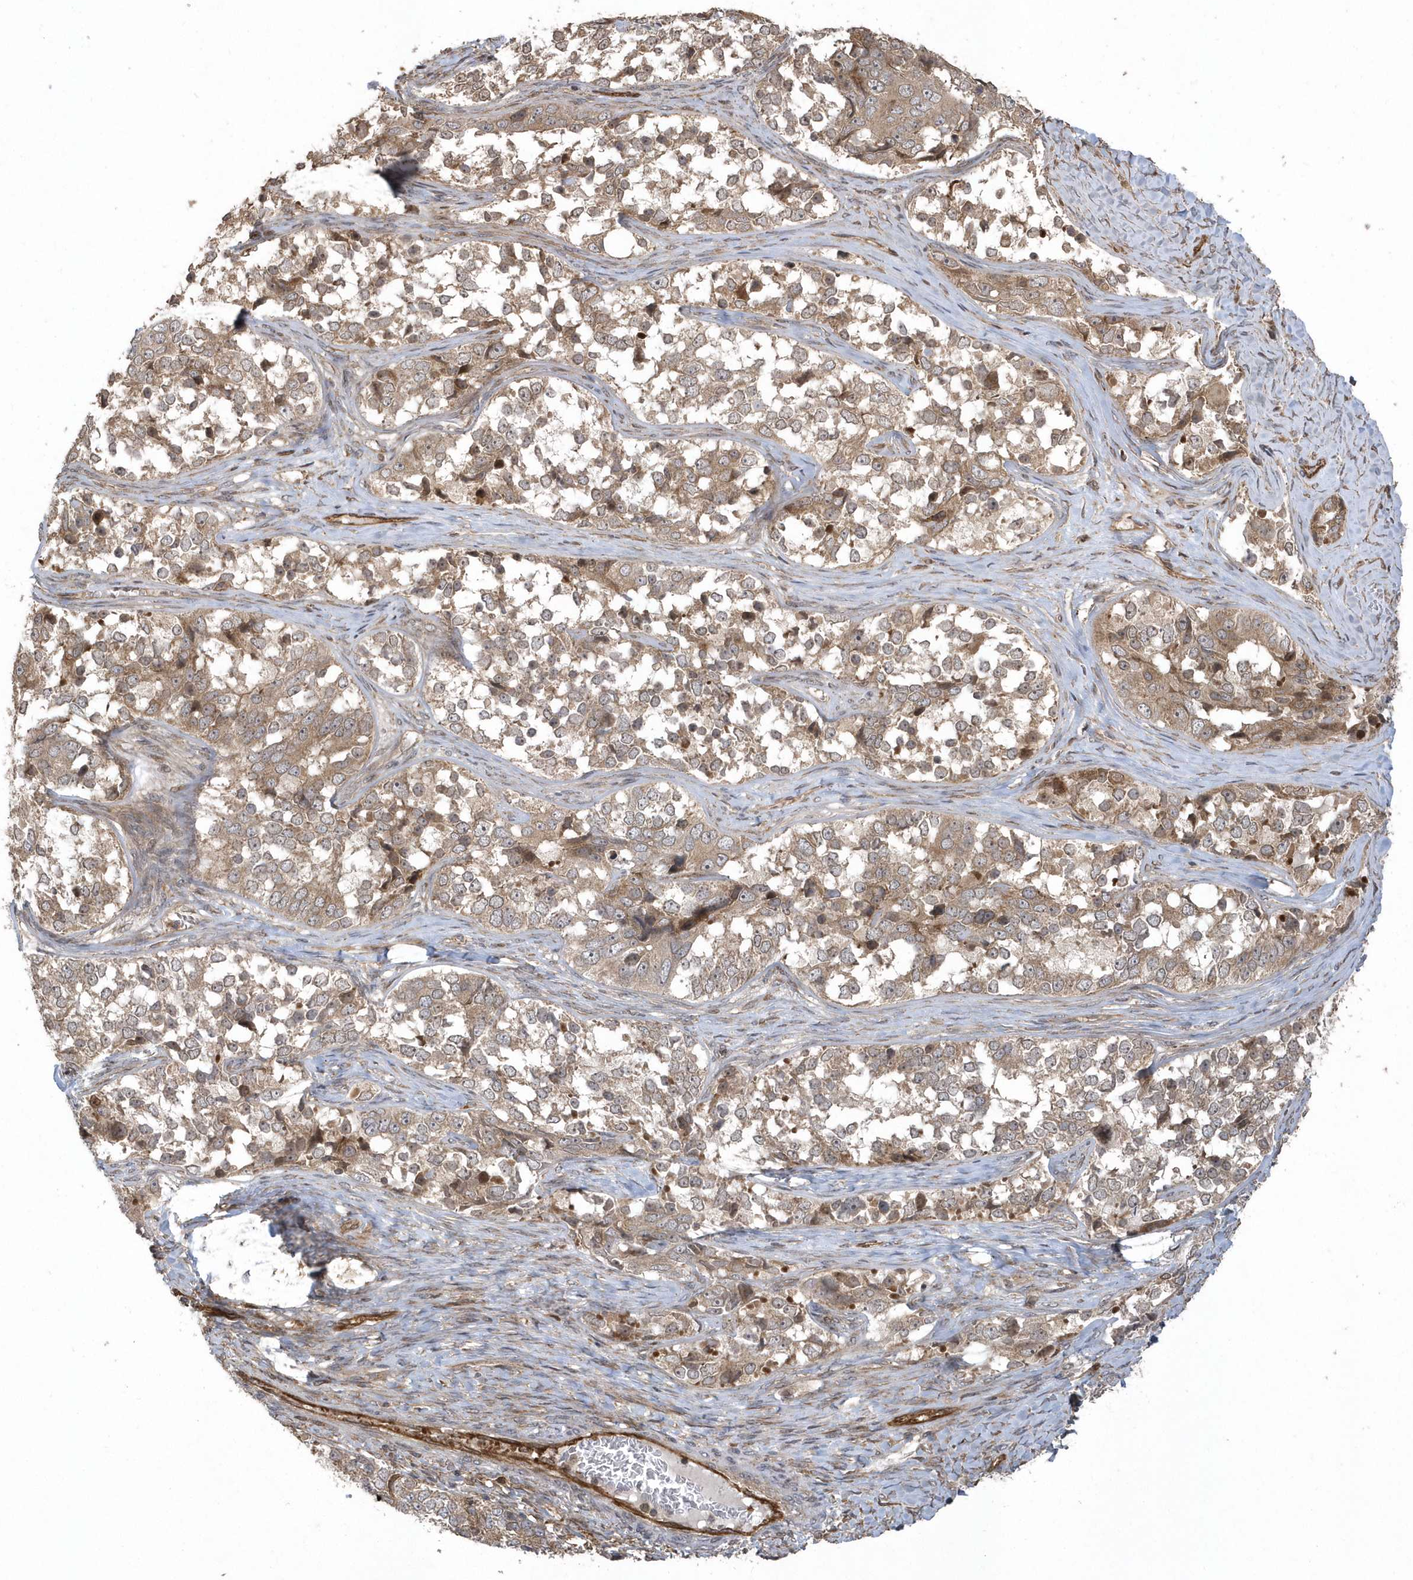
{"staining": {"intensity": "moderate", "quantity": ">75%", "location": "cytoplasmic/membranous"}, "tissue": "ovarian cancer", "cell_type": "Tumor cells", "image_type": "cancer", "snomed": [{"axis": "morphology", "description": "Carcinoma, endometroid"}, {"axis": "topography", "description": "Ovary"}], "caption": "Tumor cells exhibit medium levels of moderate cytoplasmic/membranous staining in approximately >75% of cells in human ovarian cancer (endometroid carcinoma).", "gene": "HERPUD1", "patient": {"sex": "female", "age": 51}}